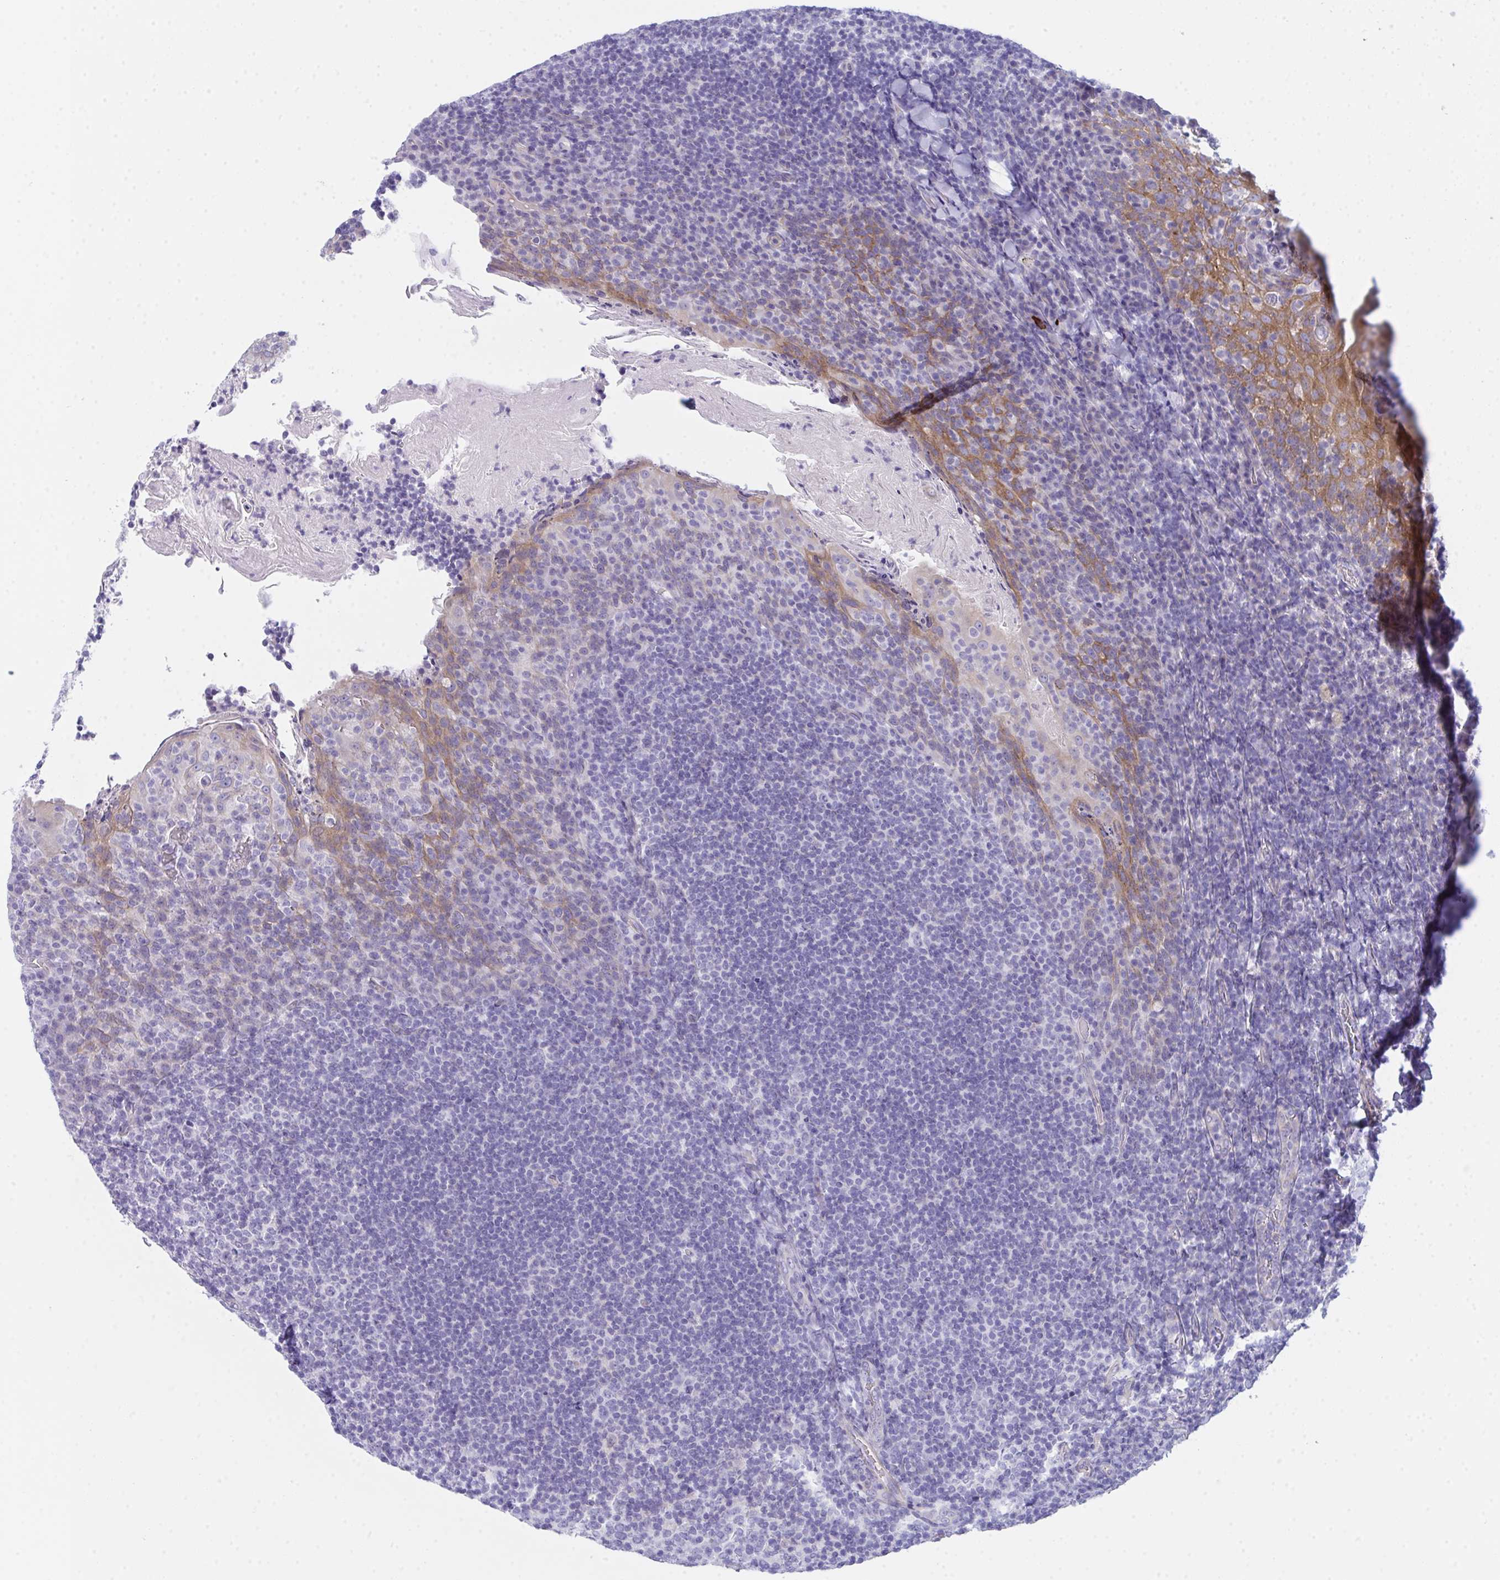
{"staining": {"intensity": "negative", "quantity": "none", "location": "none"}, "tissue": "tonsil", "cell_type": "Germinal center cells", "image_type": "normal", "snomed": [{"axis": "morphology", "description": "Normal tissue, NOS"}, {"axis": "topography", "description": "Tonsil"}], "caption": "High magnification brightfield microscopy of unremarkable tonsil stained with DAB (3,3'-diaminobenzidine) (brown) and counterstained with hematoxylin (blue): germinal center cells show no significant expression.", "gene": "CEP170B", "patient": {"sex": "female", "age": 10}}